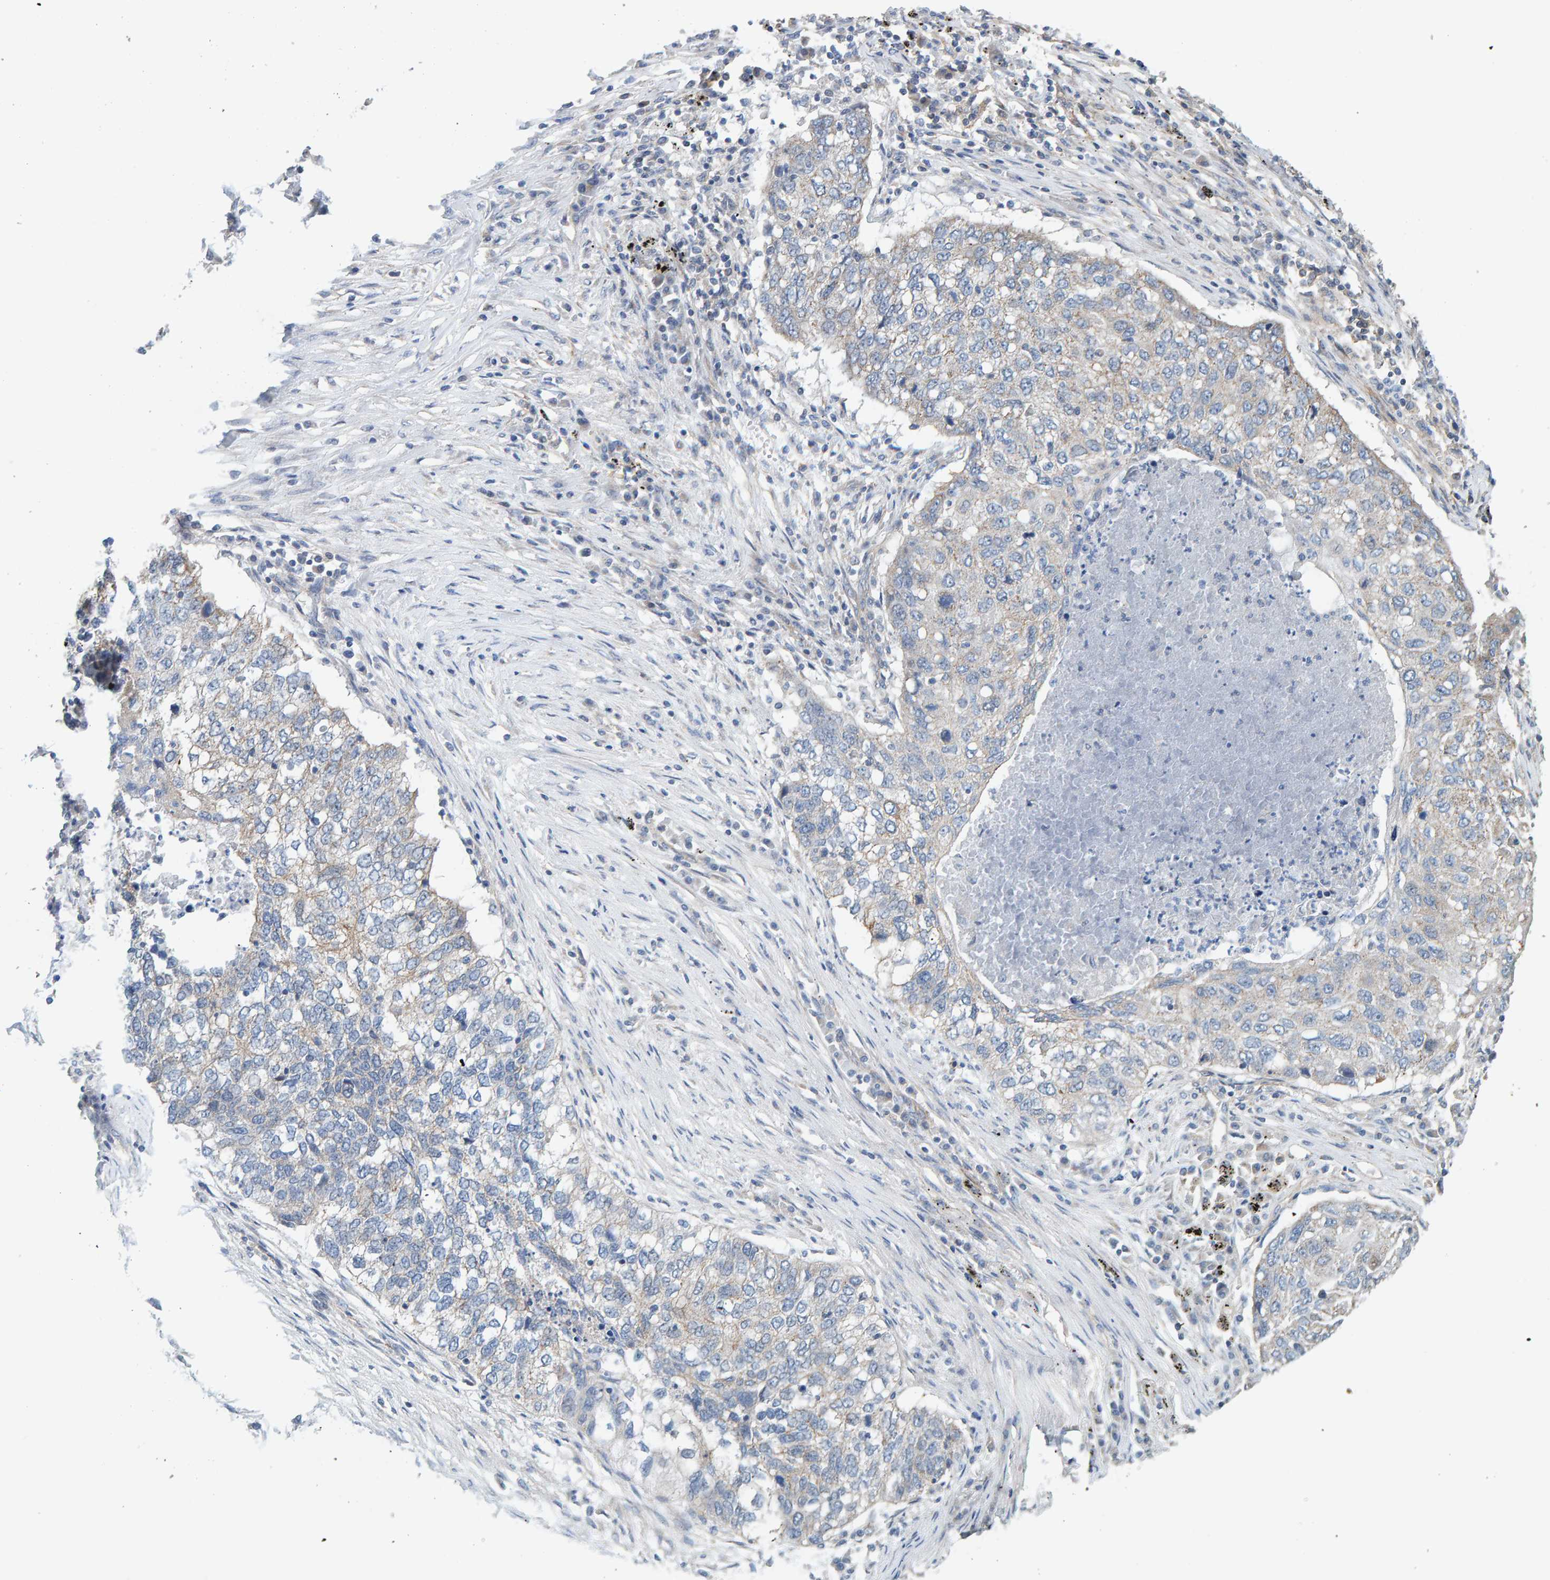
{"staining": {"intensity": "negative", "quantity": "none", "location": "none"}, "tissue": "lung cancer", "cell_type": "Tumor cells", "image_type": "cancer", "snomed": [{"axis": "morphology", "description": "Squamous cell carcinoma, NOS"}, {"axis": "topography", "description": "Lung"}], "caption": "Lung cancer (squamous cell carcinoma) was stained to show a protein in brown. There is no significant staining in tumor cells. (DAB (3,3'-diaminobenzidine) IHC visualized using brightfield microscopy, high magnification).", "gene": "RGP1", "patient": {"sex": "female", "age": 63}}